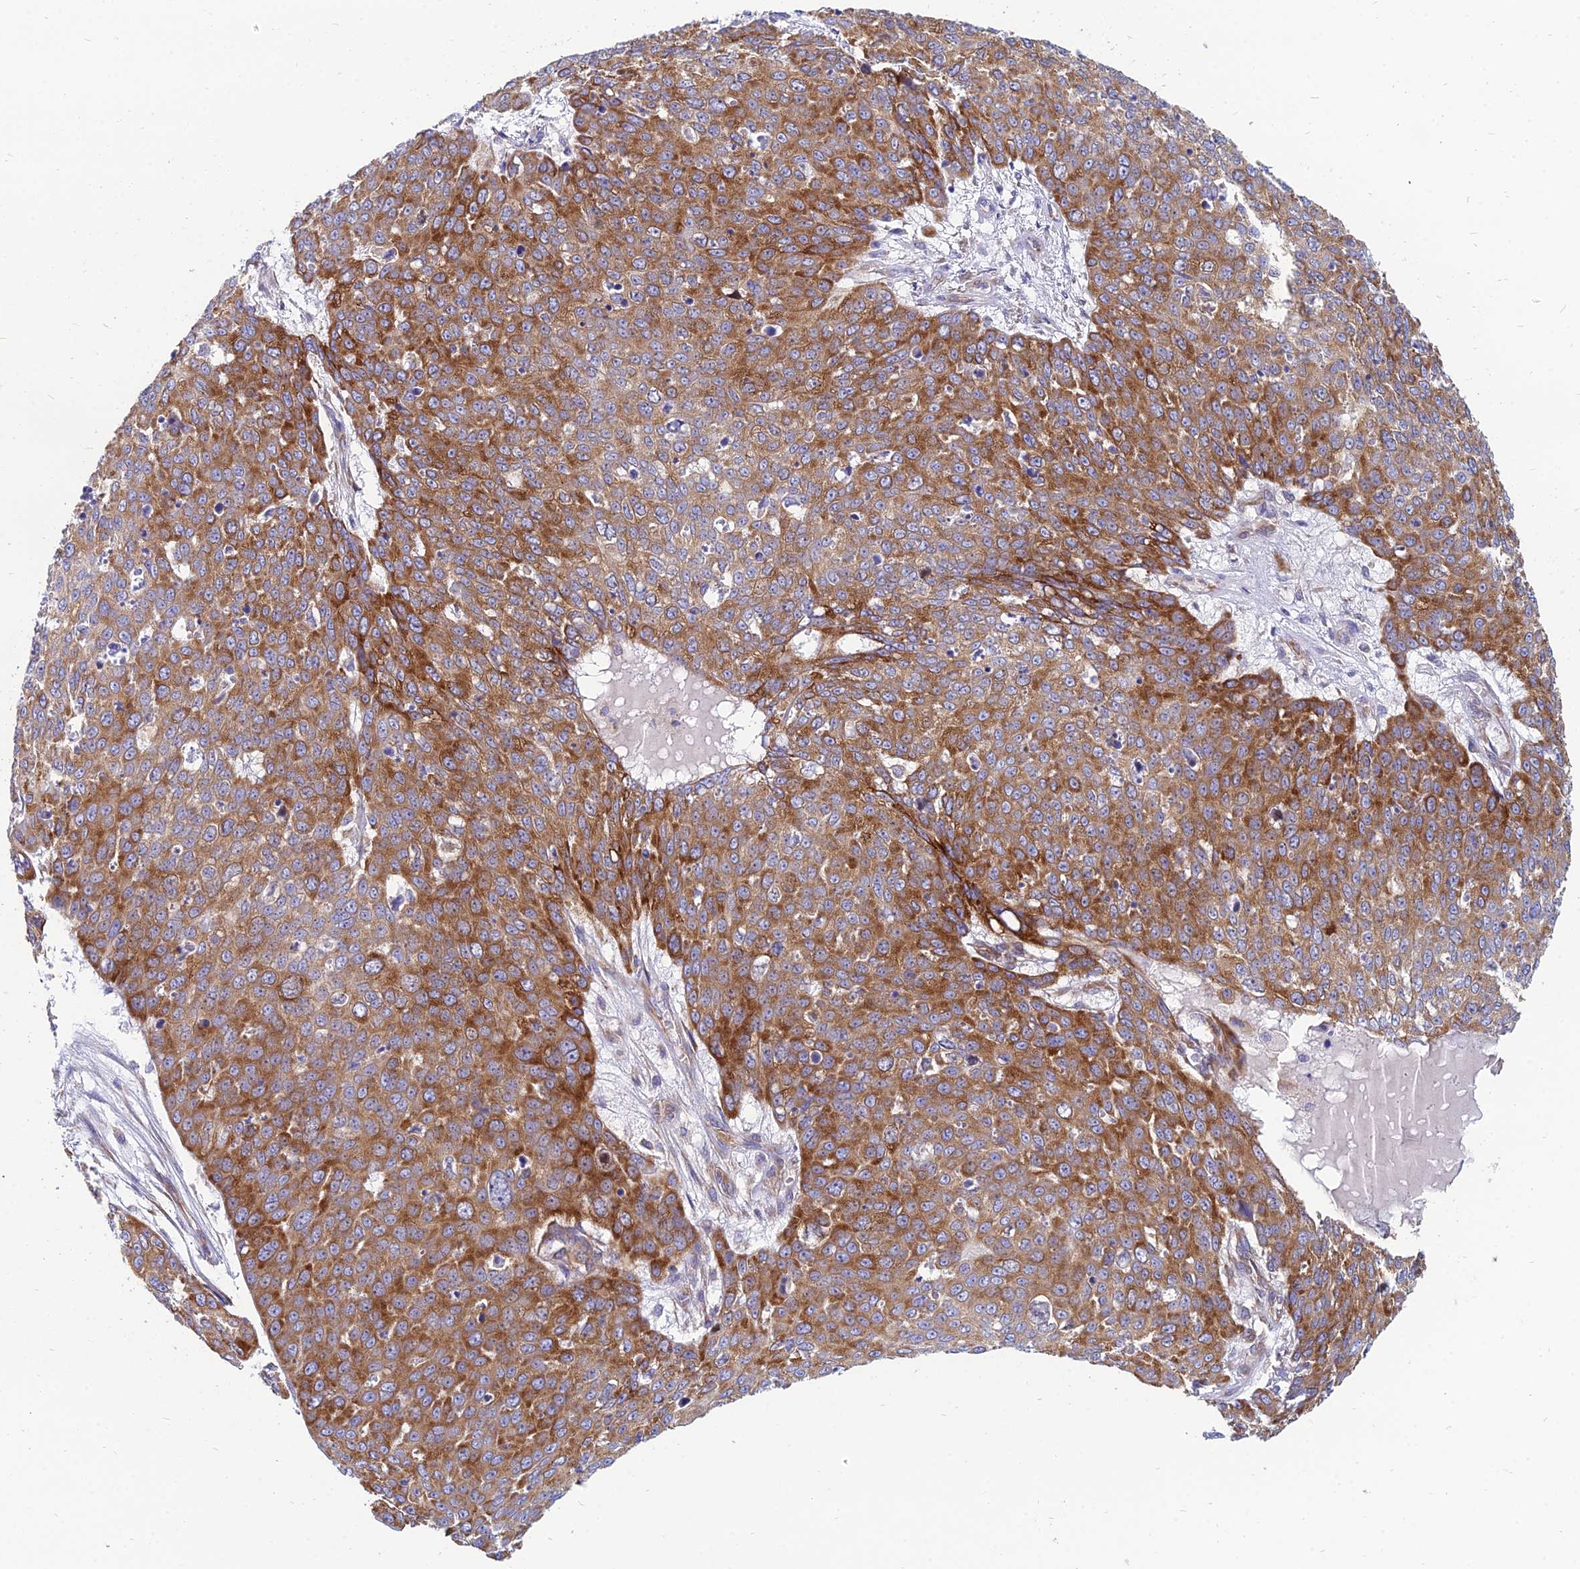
{"staining": {"intensity": "strong", "quantity": ">75%", "location": "cytoplasmic/membranous"}, "tissue": "skin cancer", "cell_type": "Tumor cells", "image_type": "cancer", "snomed": [{"axis": "morphology", "description": "Squamous cell carcinoma, NOS"}, {"axis": "topography", "description": "Skin"}], "caption": "The image reveals staining of skin cancer (squamous cell carcinoma), revealing strong cytoplasmic/membranous protein positivity (brown color) within tumor cells.", "gene": "TXLNA", "patient": {"sex": "male", "age": 71}}